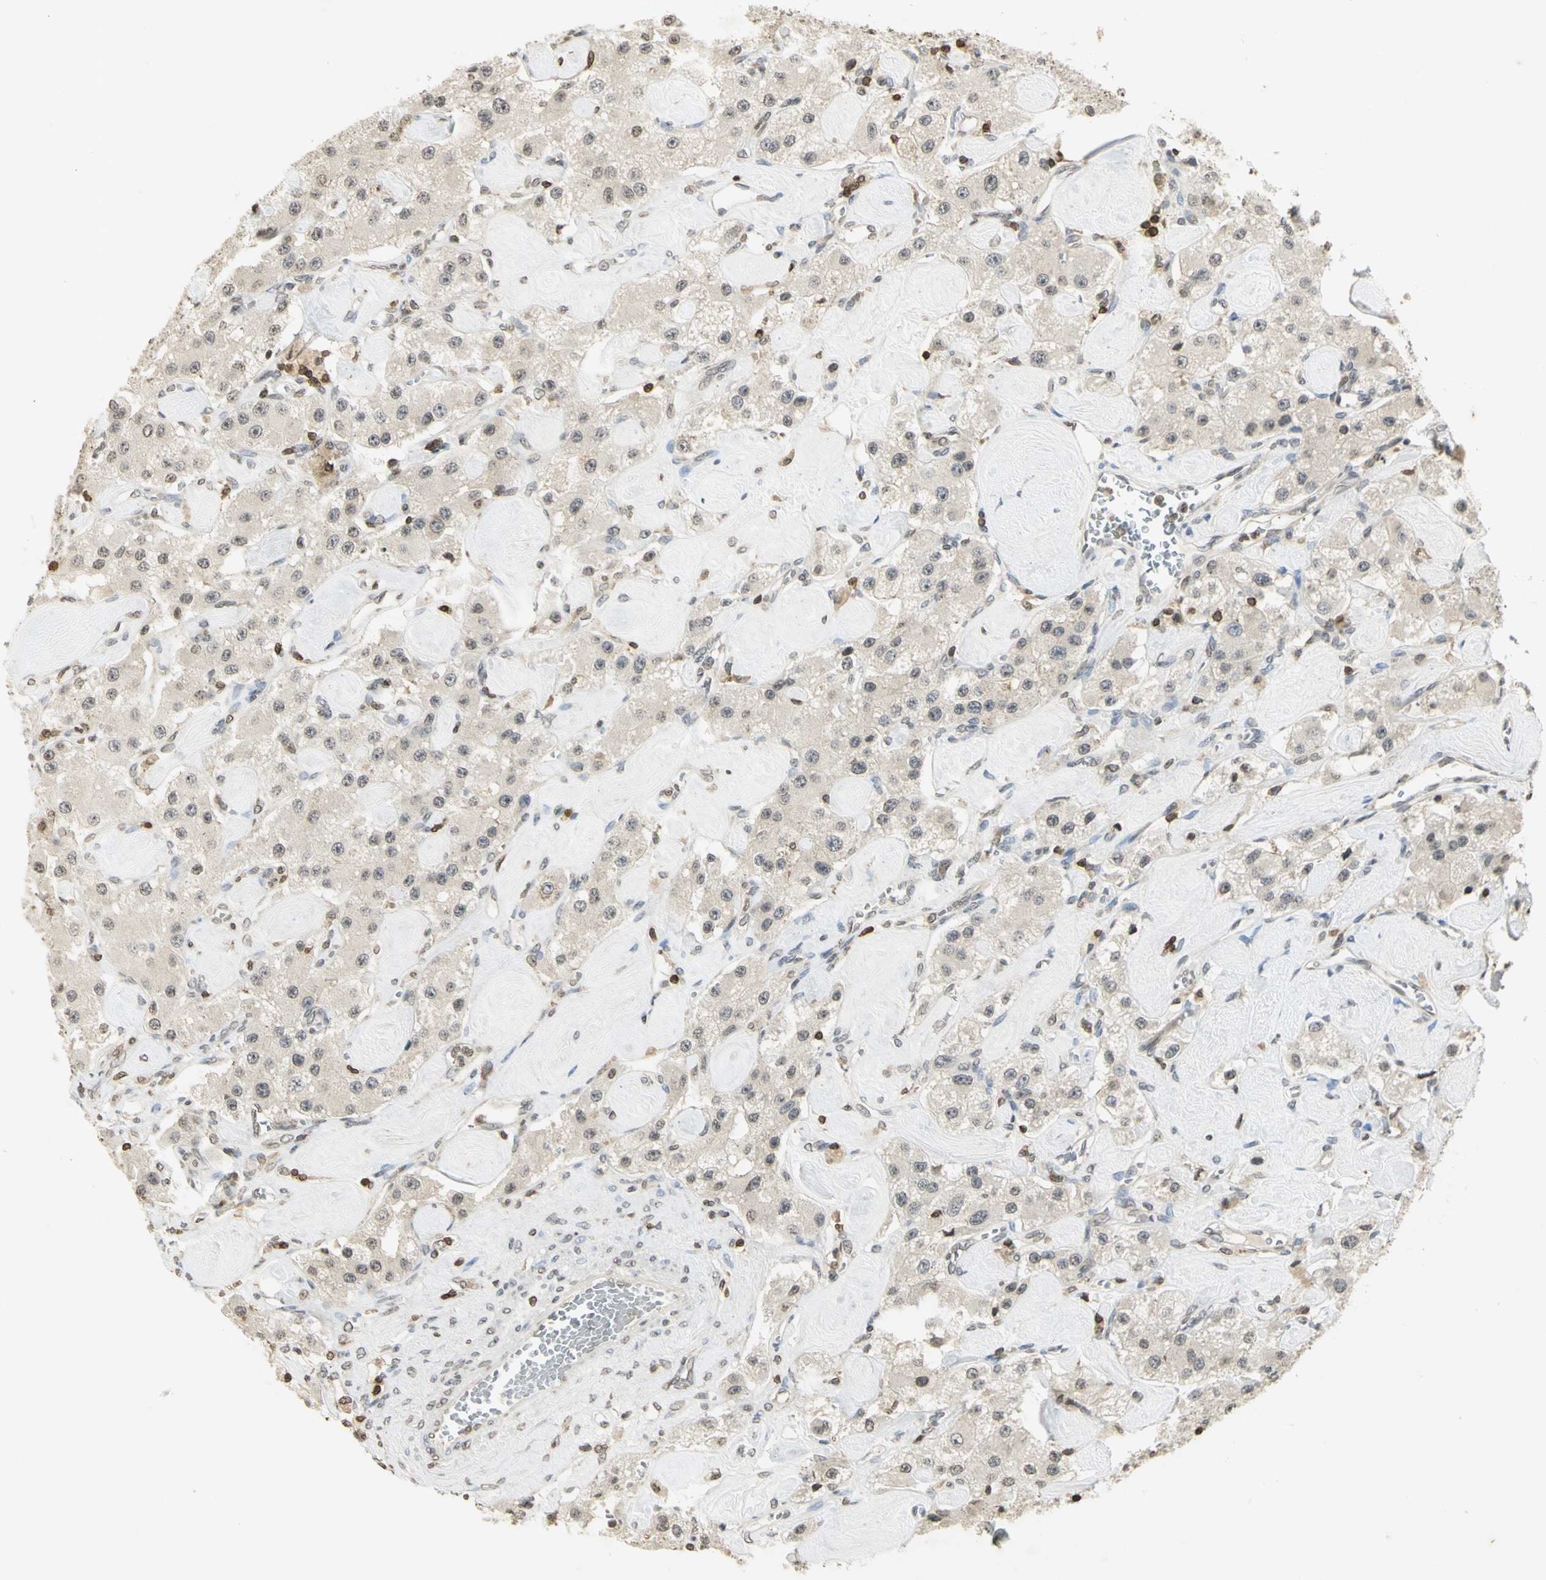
{"staining": {"intensity": "negative", "quantity": "none", "location": "none"}, "tissue": "carcinoid", "cell_type": "Tumor cells", "image_type": "cancer", "snomed": [{"axis": "morphology", "description": "Carcinoid, malignant, NOS"}, {"axis": "topography", "description": "Pancreas"}], "caption": "High power microscopy image of an immunohistochemistry photomicrograph of carcinoid, revealing no significant positivity in tumor cells.", "gene": "IL16", "patient": {"sex": "male", "age": 41}}